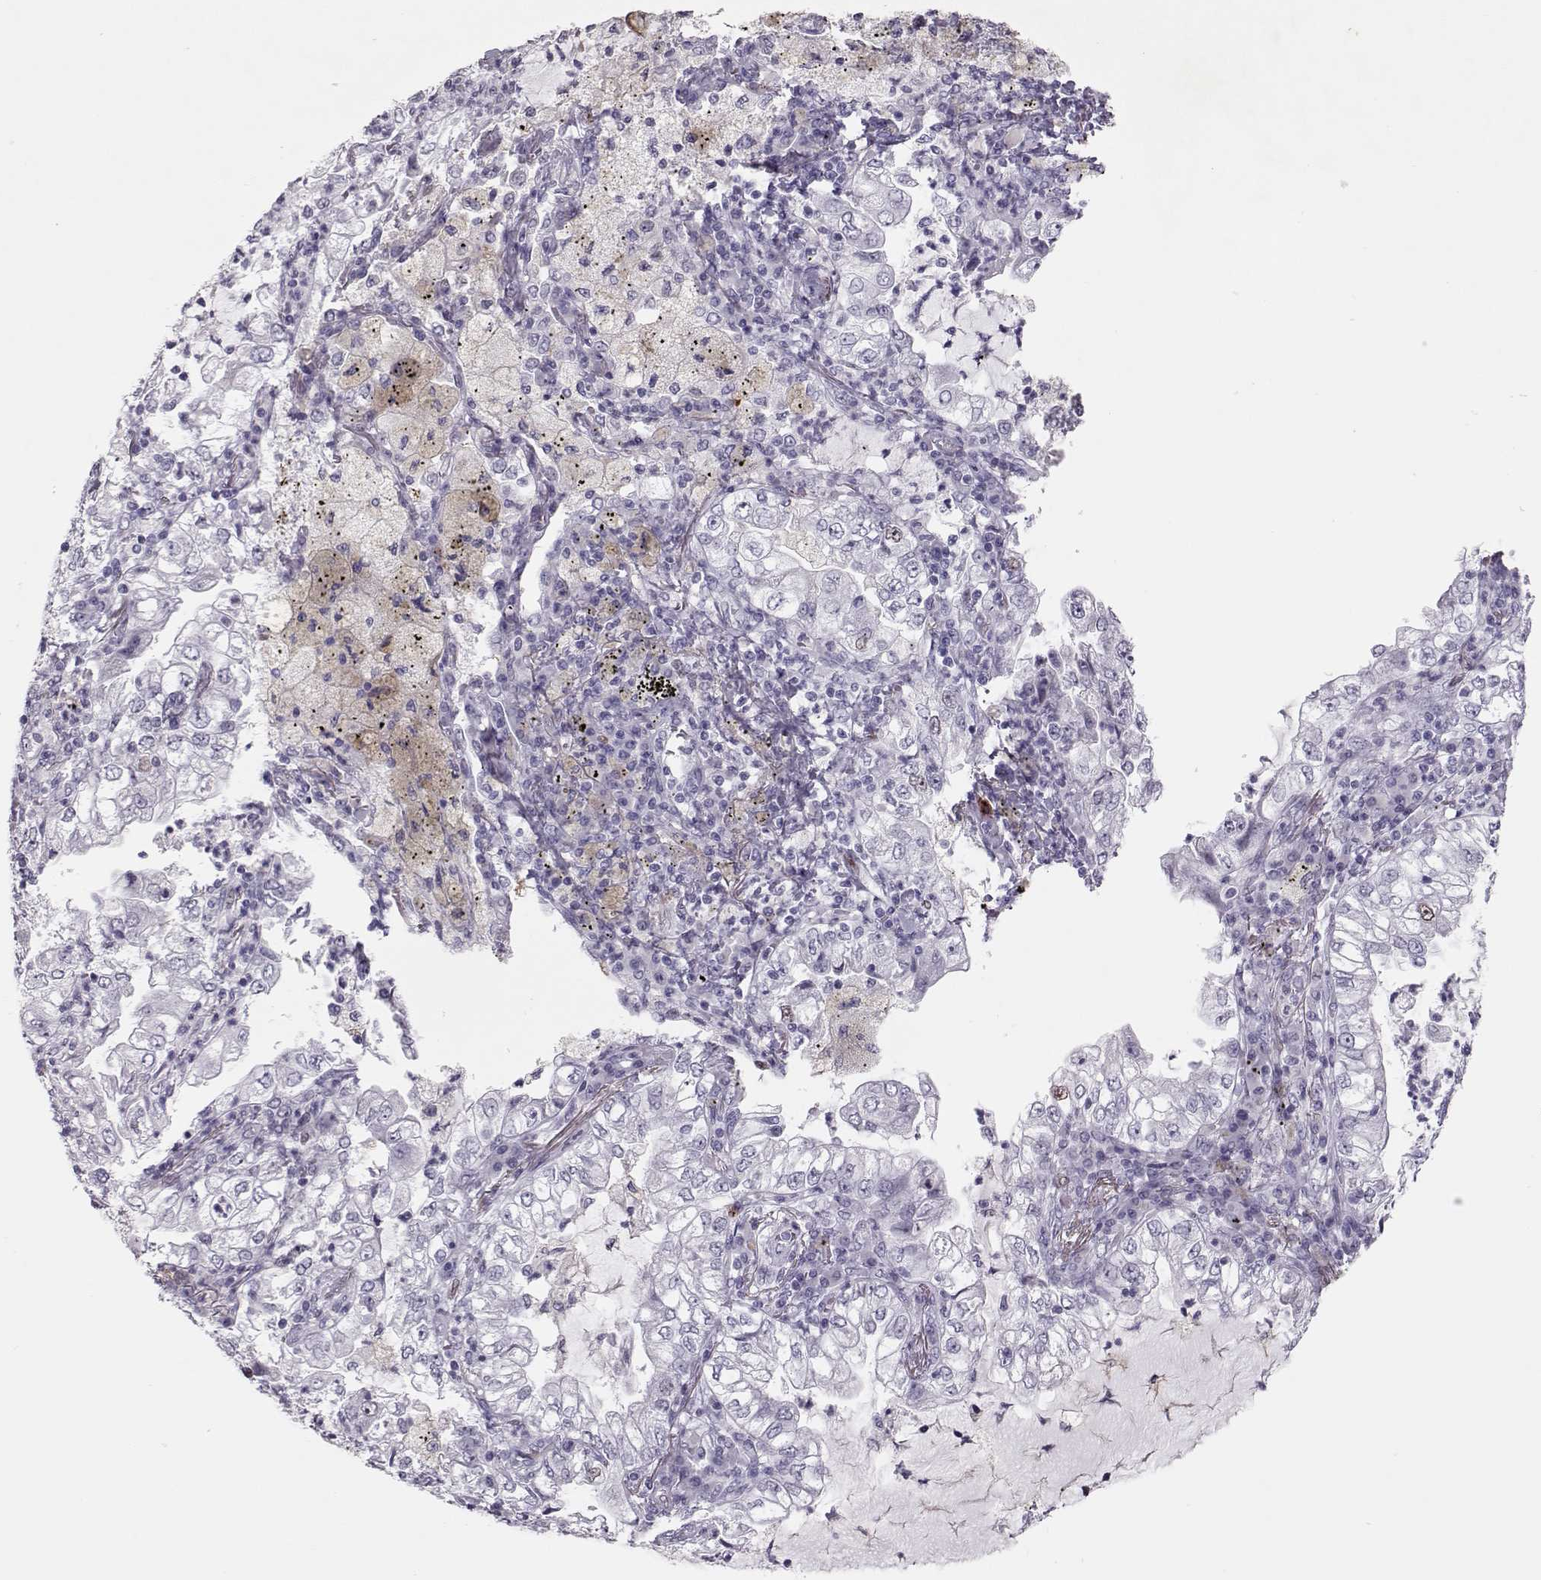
{"staining": {"intensity": "weak", "quantity": "<25%", "location": "nuclear"}, "tissue": "lung cancer", "cell_type": "Tumor cells", "image_type": "cancer", "snomed": [{"axis": "morphology", "description": "Adenocarcinoma, NOS"}, {"axis": "topography", "description": "Lung"}], "caption": "This is an immunohistochemistry micrograph of human adenocarcinoma (lung). There is no positivity in tumor cells.", "gene": "SGO1", "patient": {"sex": "female", "age": 73}}